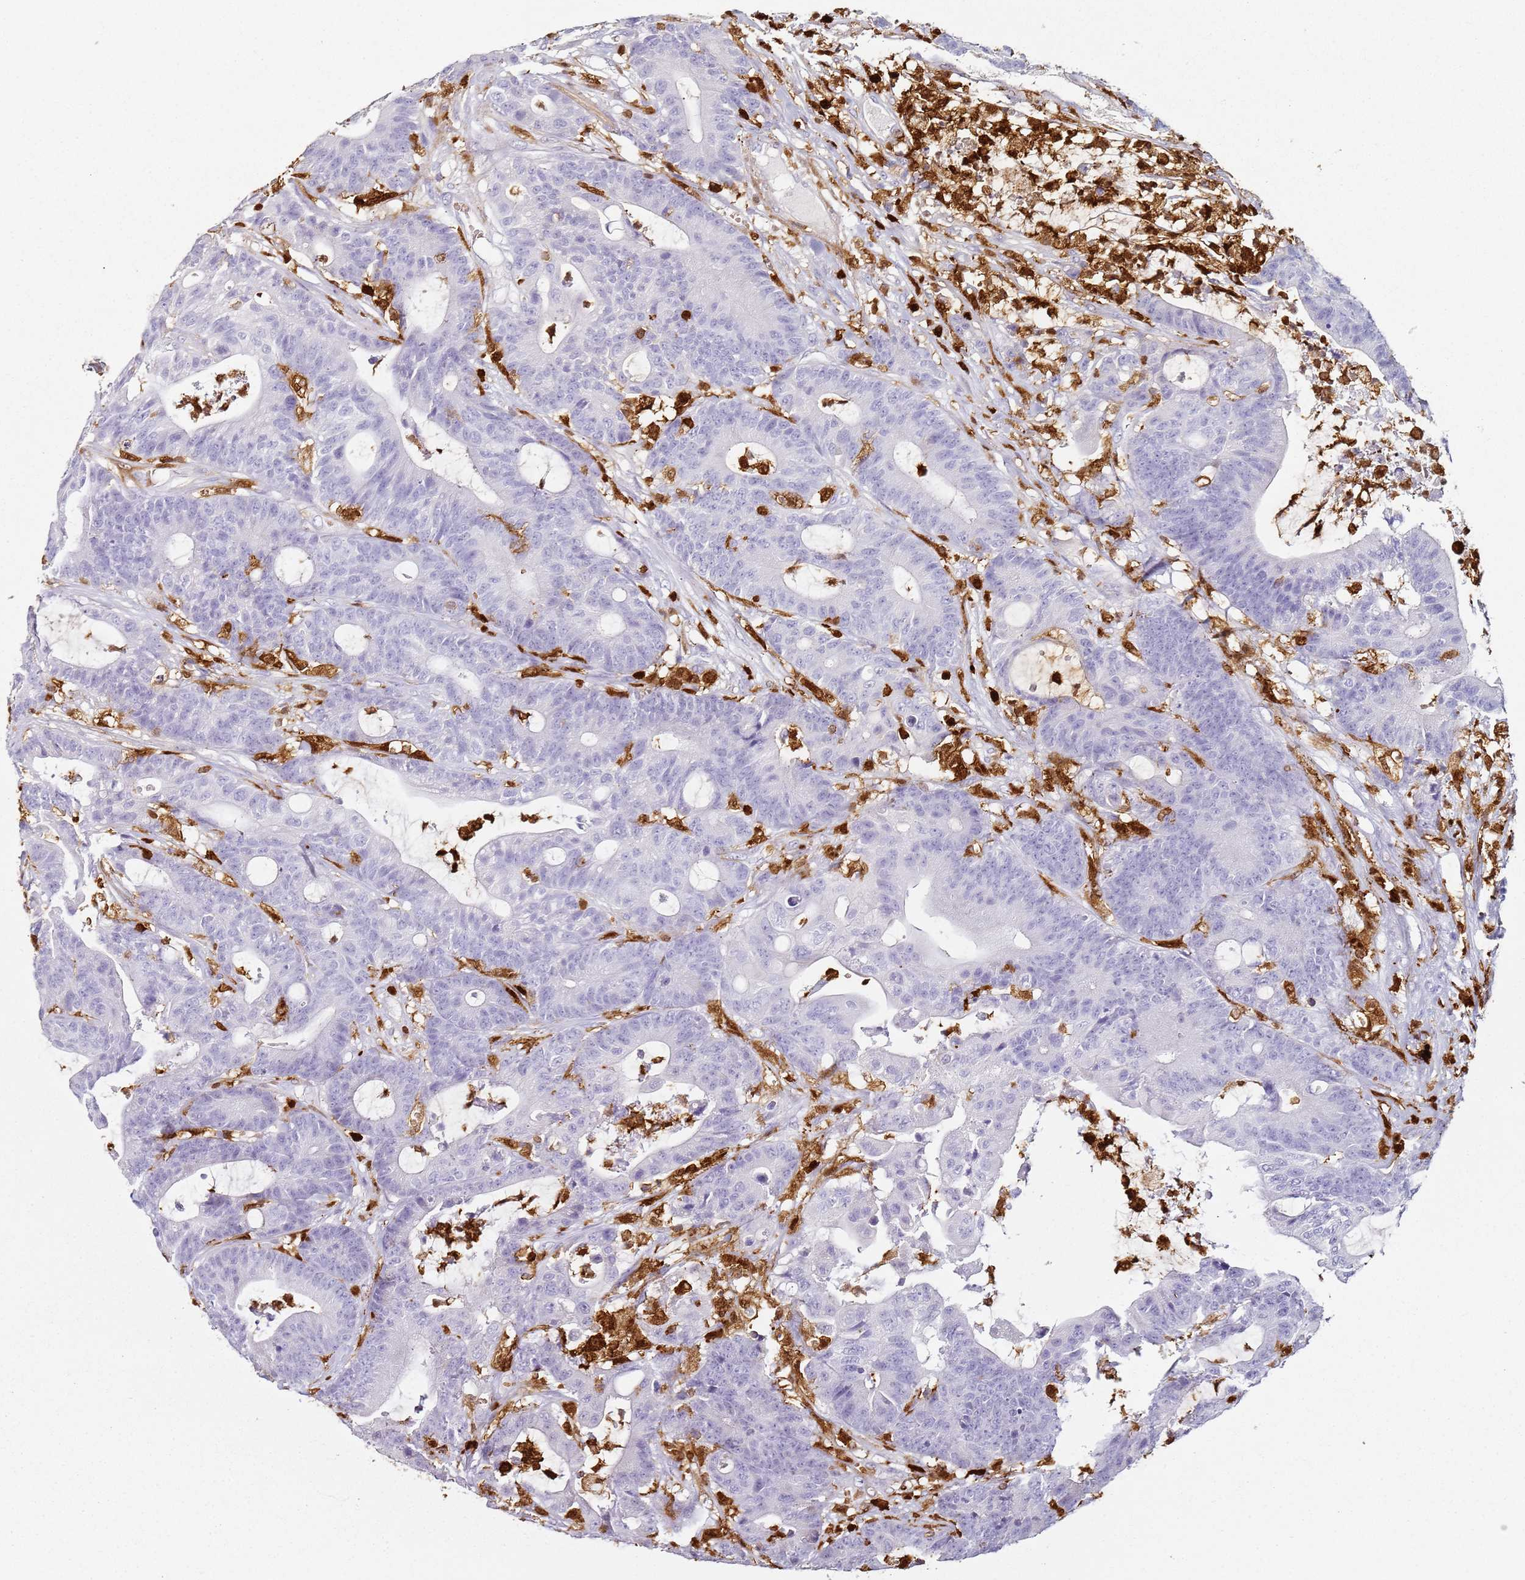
{"staining": {"intensity": "negative", "quantity": "none", "location": "none"}, "tissue": "colorectal cancer", "cell_type": "Tumor cells", "image_type": "cancer", "snomed": [{"axis": "morphology", "description": "Adenocarcinoma, NOS"}, {"axis": "topography", "description": "Colon"}], "caption": "Immunohistochemistry (IHC) of colorectal adenocarcinoma displays no staining in tumor cells.", "gene": "S100A4", "patient": {"sex": "female", "age": 84}}